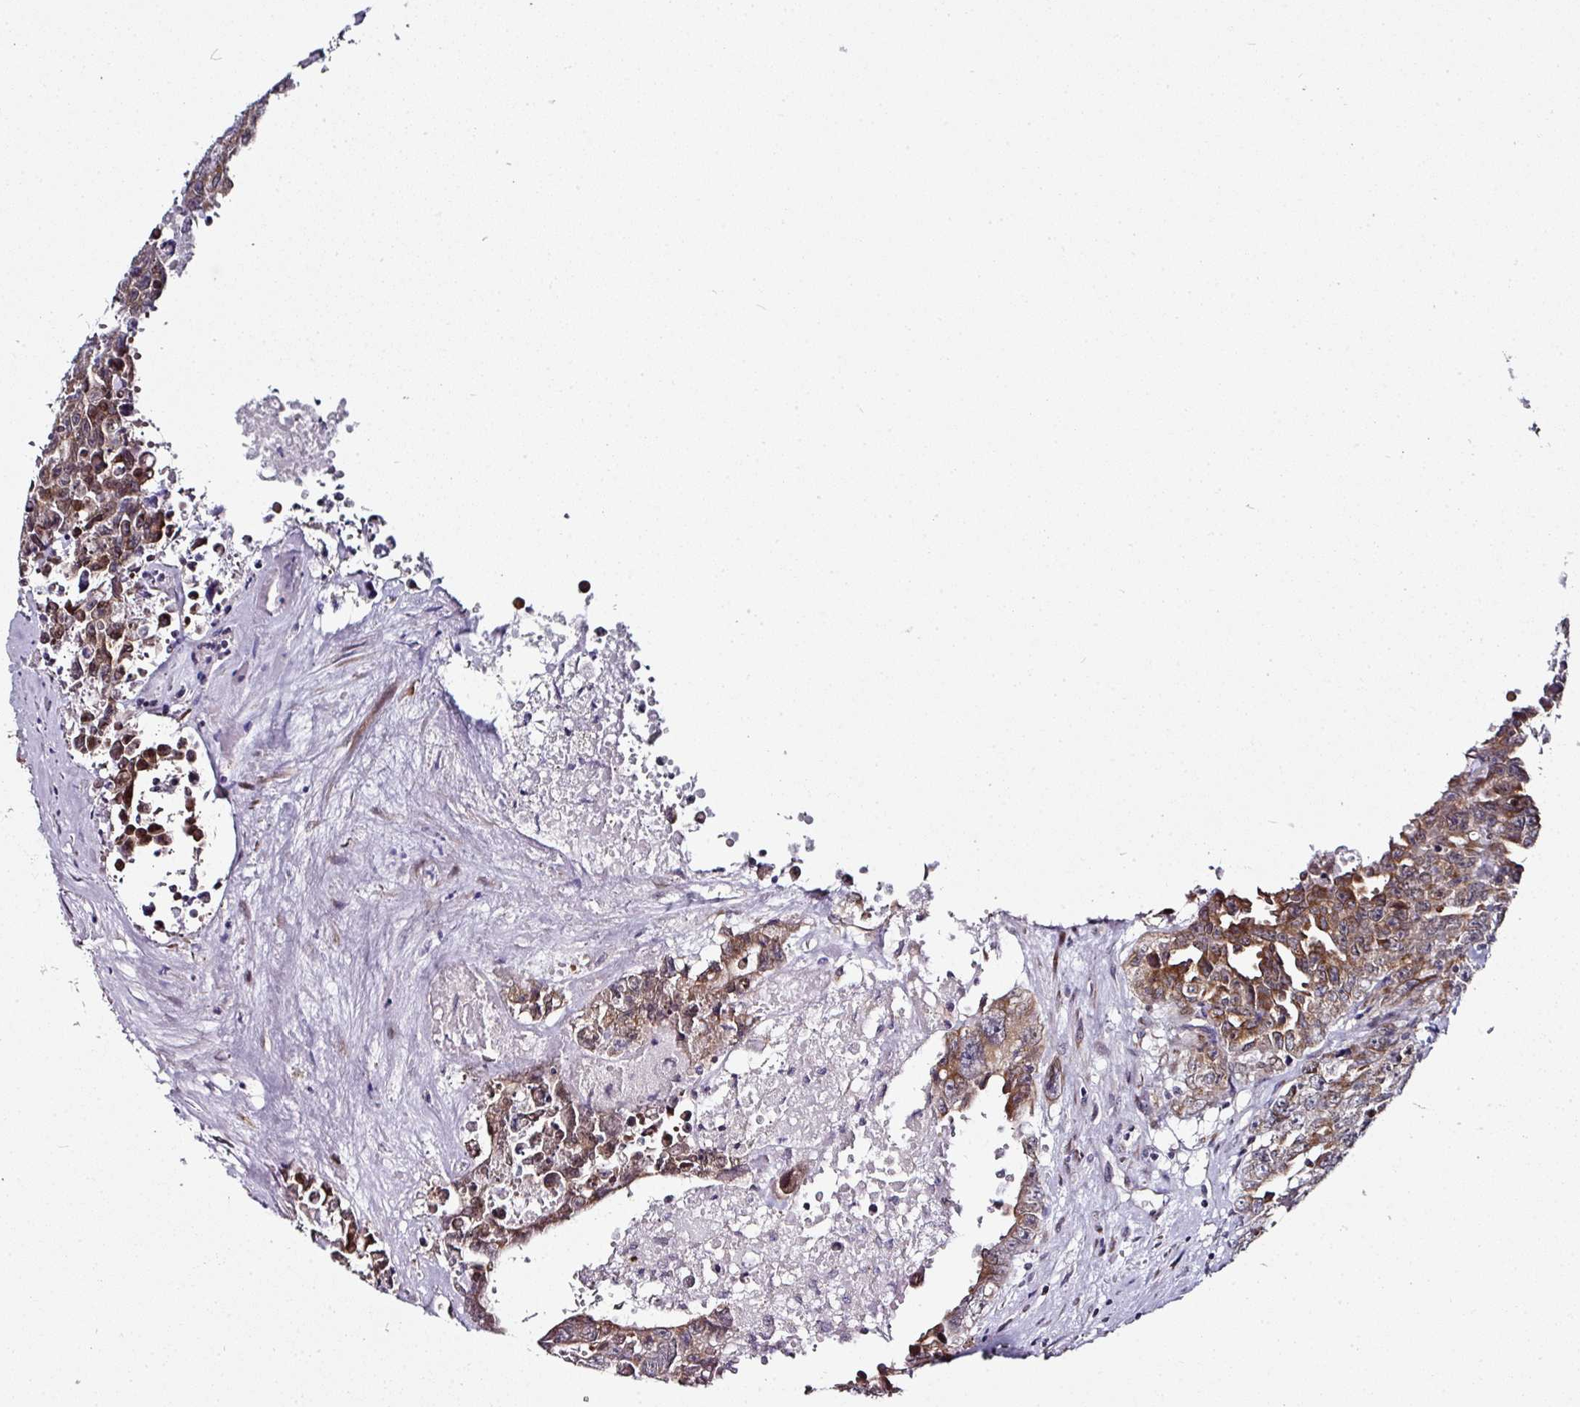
{"staining": {"intensity": "moderate", "quantity": ">75%", "location": "cytoplasmic/membranous"}, "tissue": "testis cancer", "cell_type": "Tumor cells", "image_type": "cancer", "snomed": [{"axis": "morphology", "description": "Carcinoma, Embryonal, NOS"}, {"axis": "topography", "description": "Testis"}], "caption": "The image shows immunohistochemical staining of testis cancer. There is moderate cytoplasmic/membranous positivity is present in about >75% of tumor cells.", "gene": "APOLD1", "patient": {"sex": "male", "age": 24}}